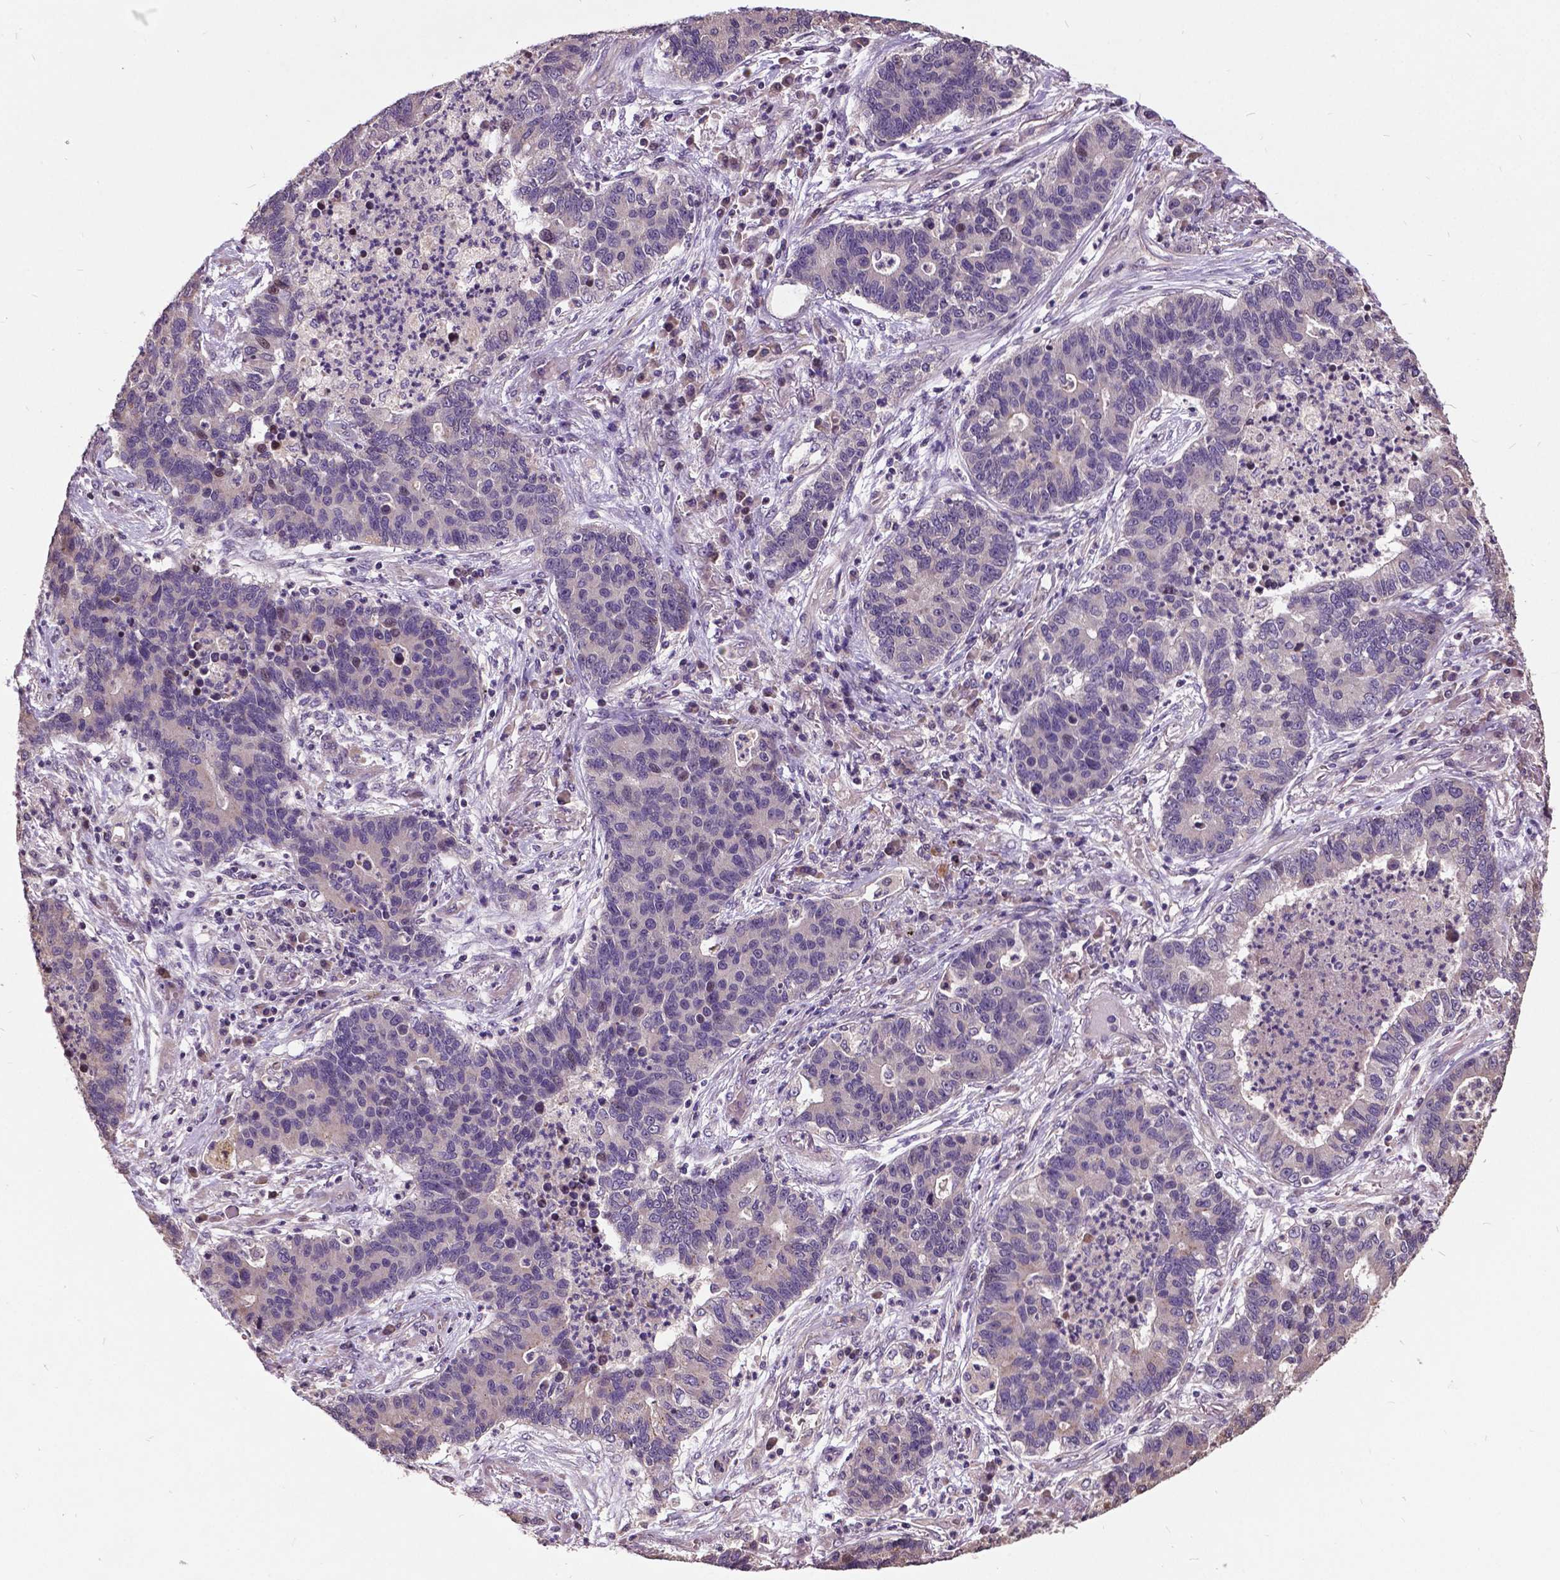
{"staining": {"intensity": "negative", "quantity": "none", "location": "none"}, "tissue": "lung cancer", "cell_type": "Tumor cells", "image_type": "cancer", "snomed": [{"axis": "morphology", "description": "Adenocarcinoma, NOS"}, {"axis": "topography", "description": "Lung"}], "caption": "IHC image of neoplastic tissue: lung cancer (adenocarcinoma) stained with DAB displays no significant protein expression in tumor cells.", "gene": "AP1S3", "patient": {"sex": "female", "age": 57}}